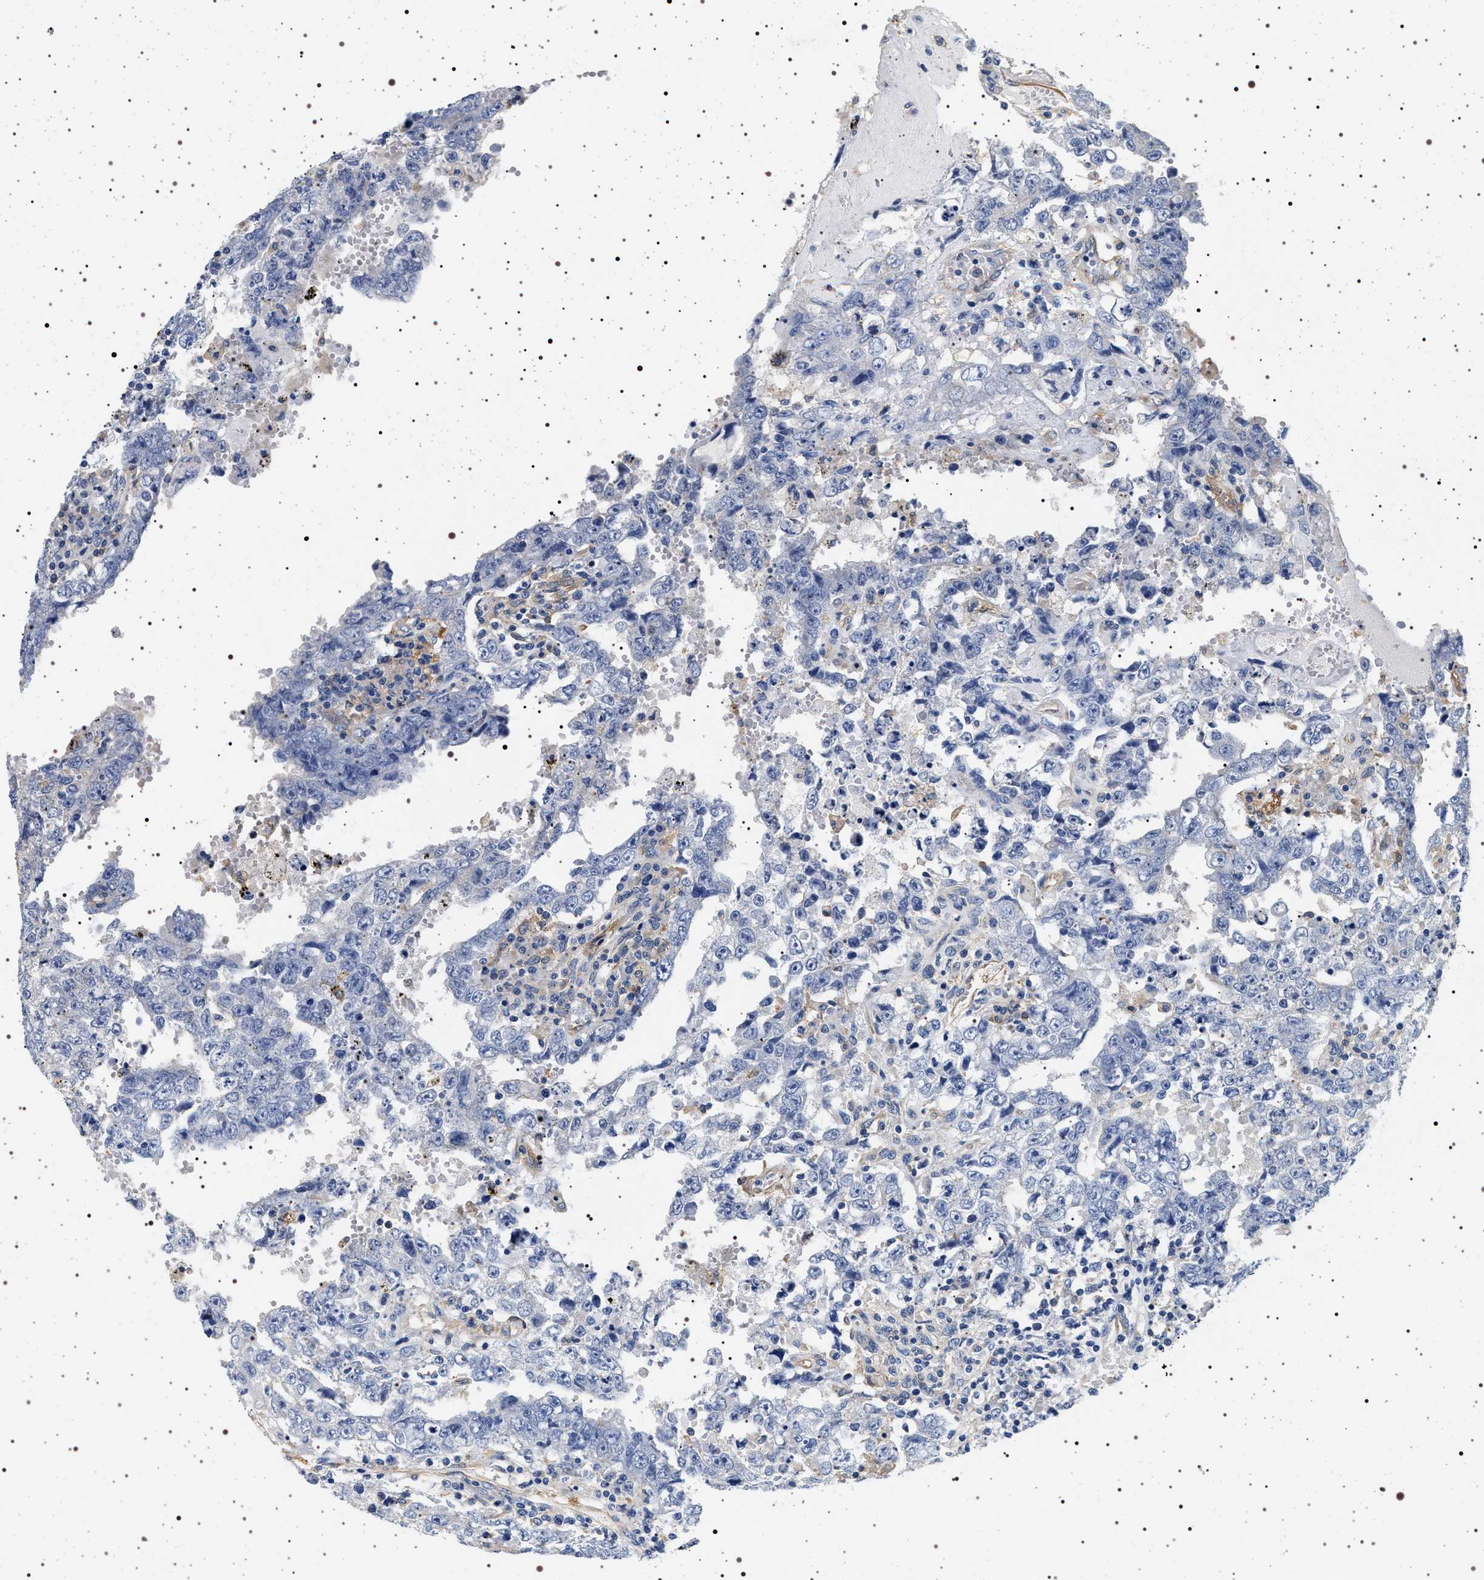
{"staining": {"intensity": "negative", "quantity": "none", "location": "none"}, "tissue": "testis cancer", "cell_type": "Tumor cells", "image_type": "cancer", "snomed": [{"axis": "morphology", "description": "Carcinoma, Embryonal, NOS"}, {"axis": "topography", "description": "Testis"}], "caption": "Tumor cells are negative for brown protein staining in embryonal carcinoma (testis).", "gene": "HSD17B1", "patient": {"sex": "male", "age": 26}}